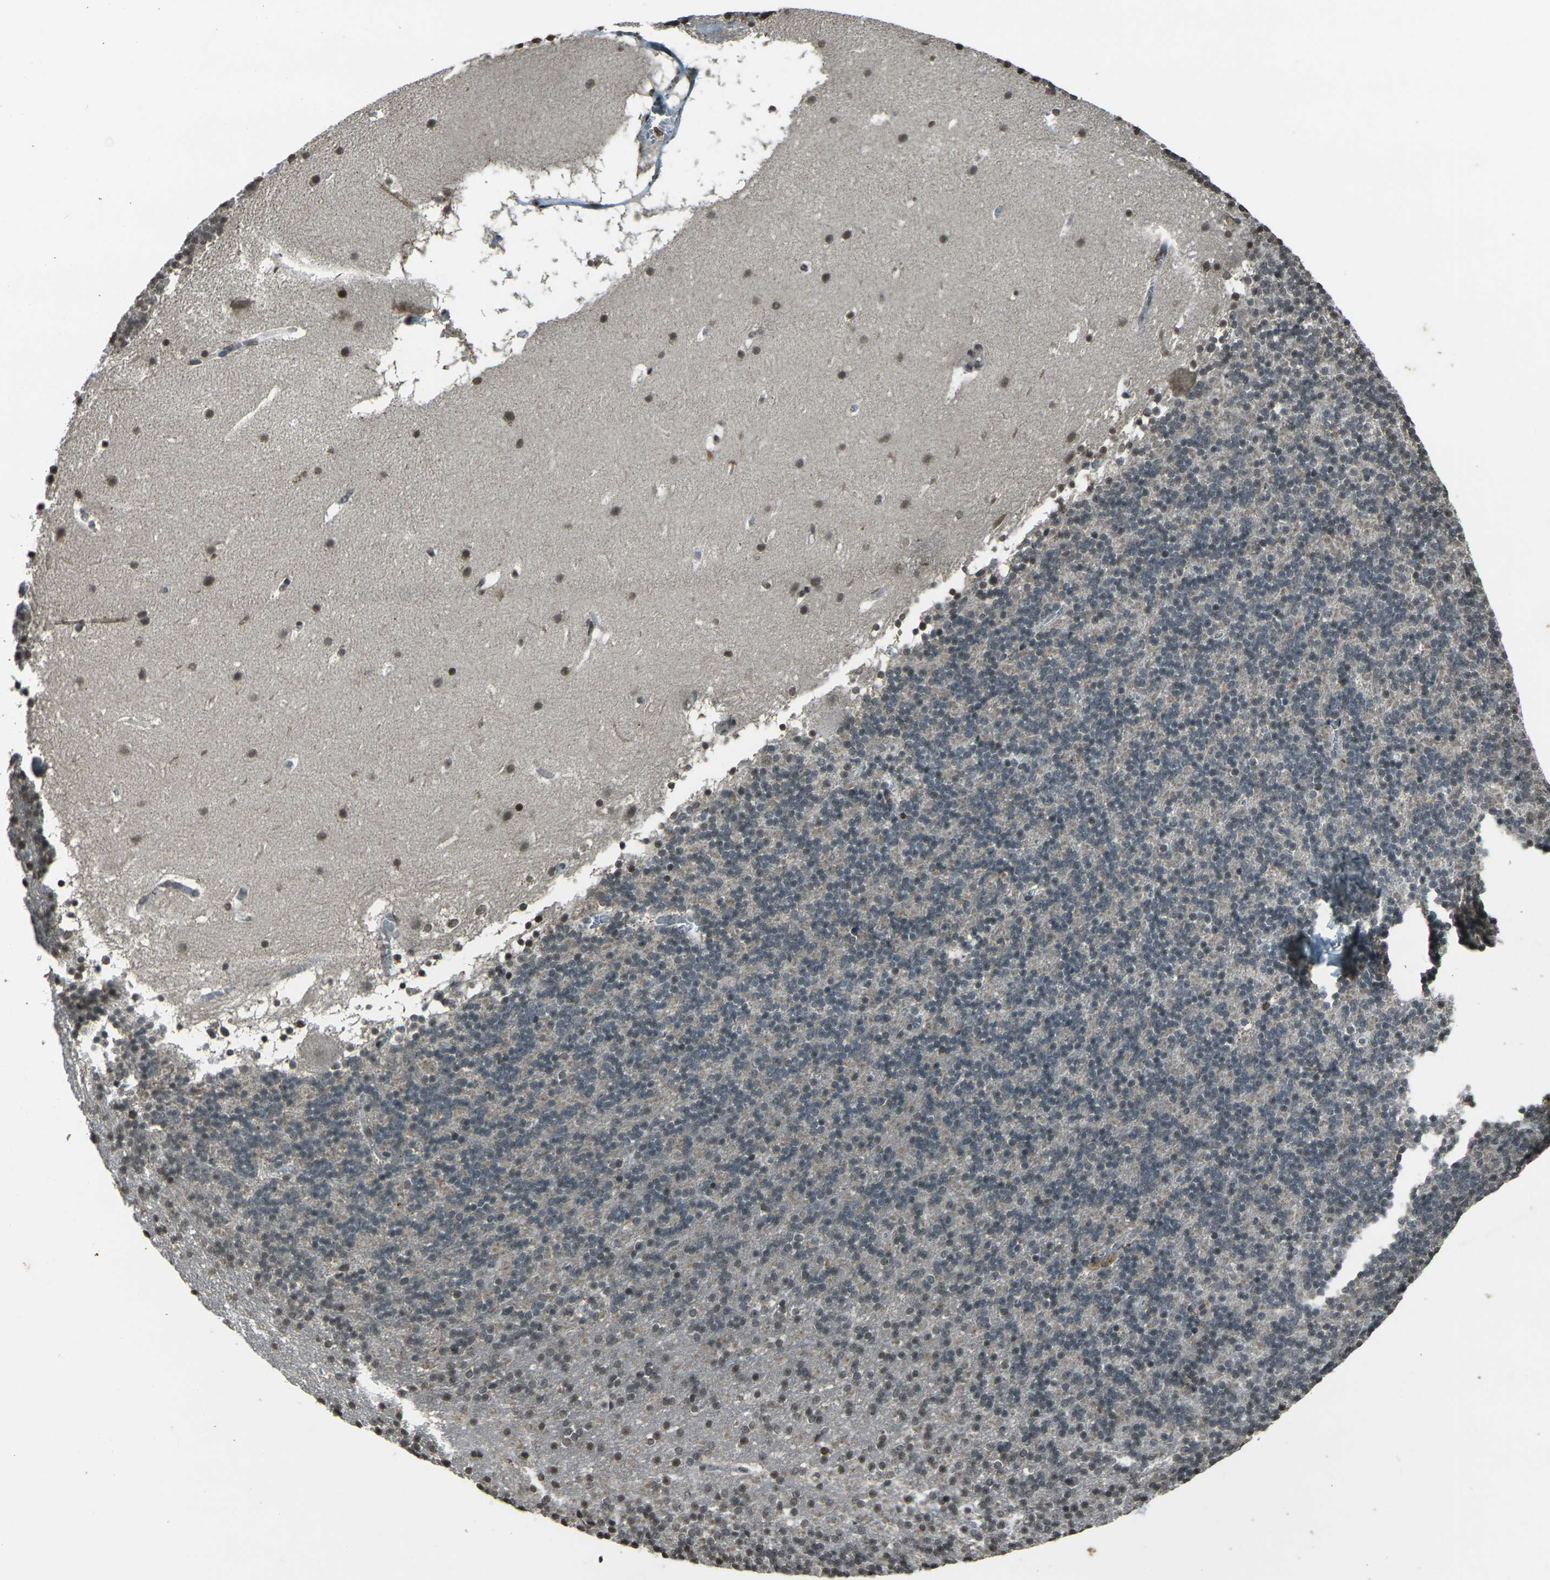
{"staining": {"intensity": "weak", "quantity": "<25%", "location": "nuclear"}, "tissue": "cerebellum", "cell_type": "Cells in granular layer", "image_type": "normal", "snomed": [{"axis": "morphology", "description": "Normal tissue, NOS"}, {"axis": "topography", "description": "Cerebellum"}], "caption": "This is an immunohistochemistry photomicrograph of normal human cerebellum. There is no positivity in cells in granular layer.", "gene": "PRPF8", "patient": {"sex": "male", "age": 45}}